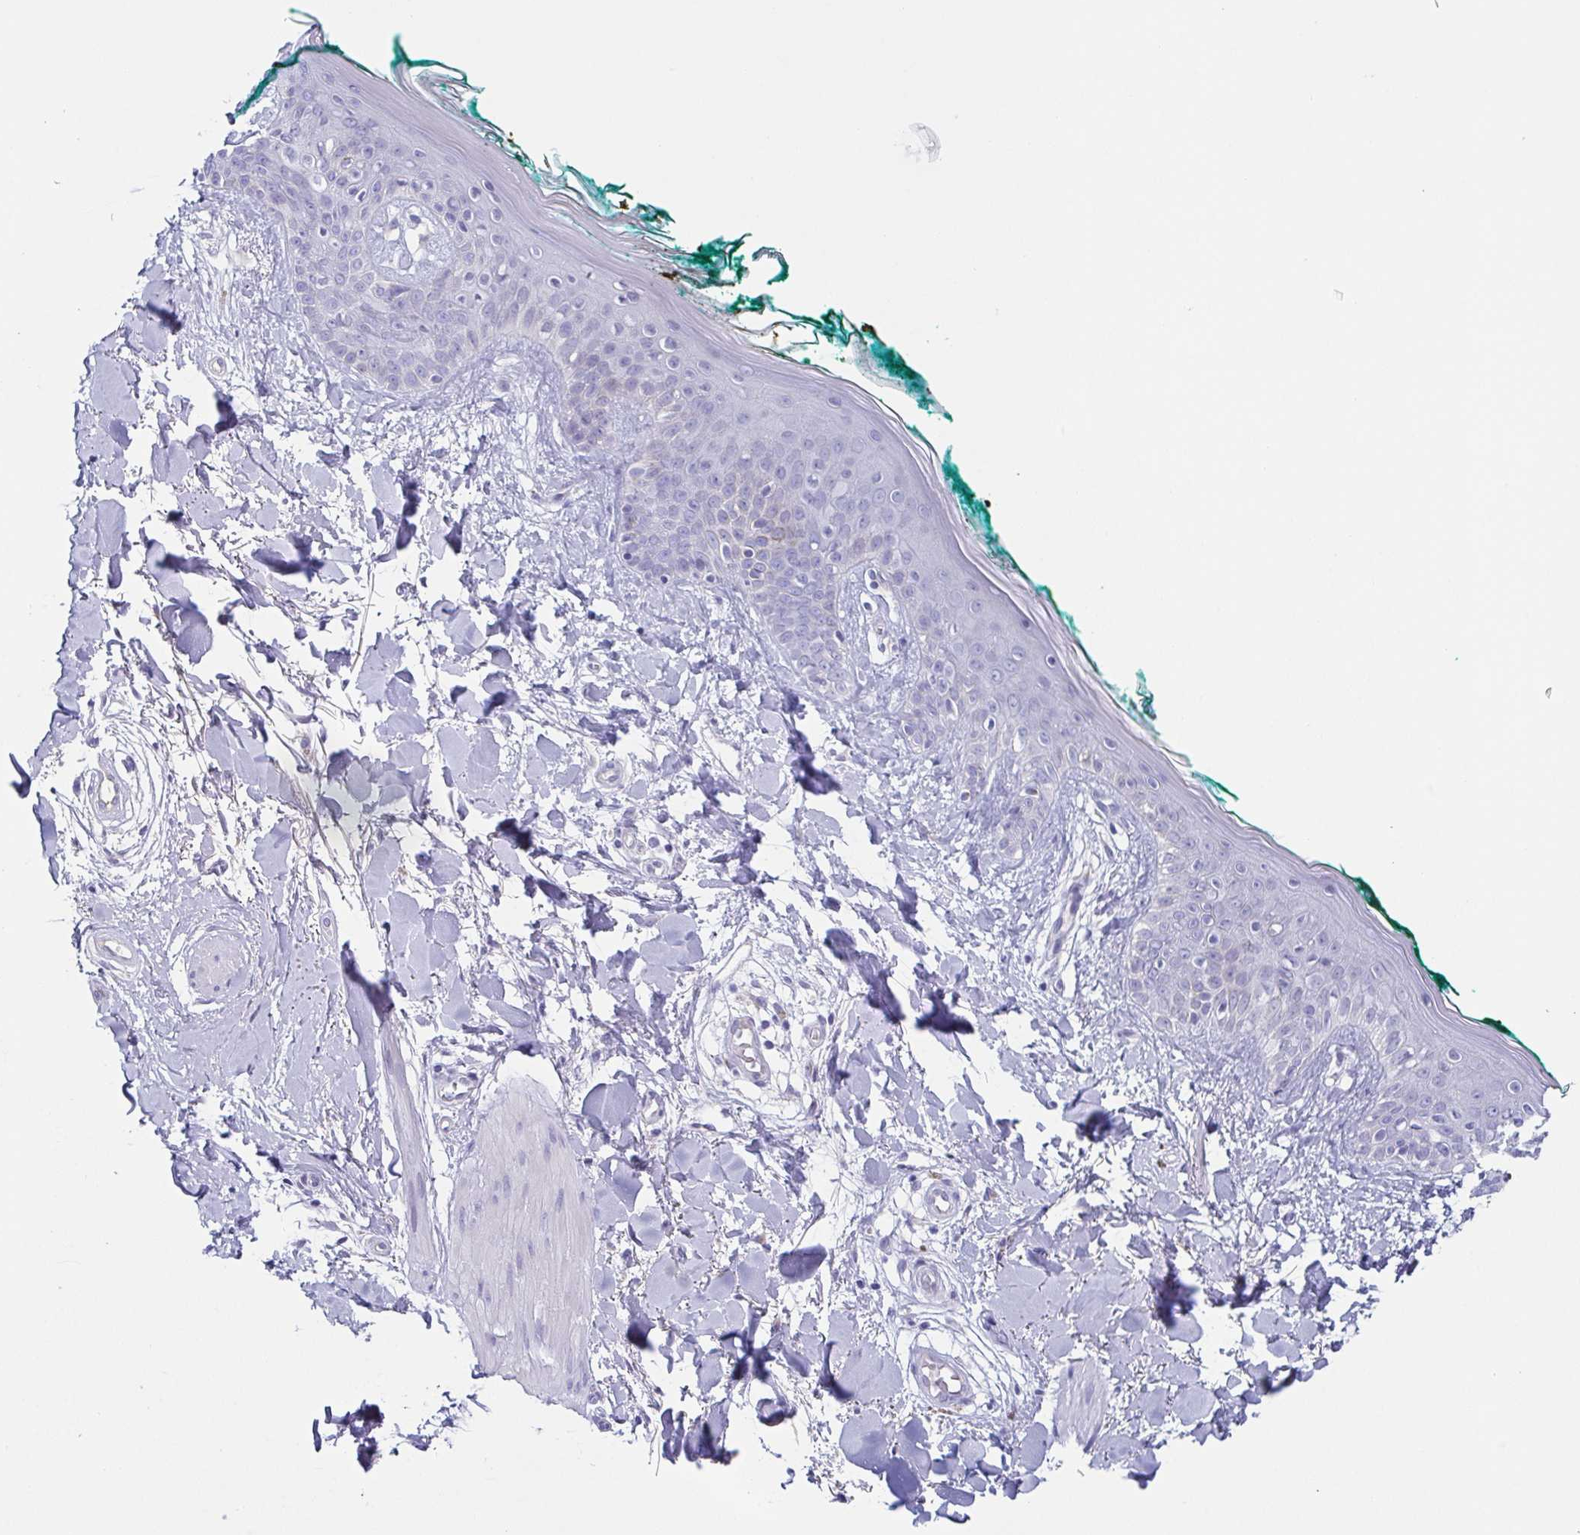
{"staining": {"intensity": "negative", "quantity": "none", "location": "none"}, "tissue": "skin", "cell_type": "Fibroblasts", "image_type": "normal", "snomed": [{"axis": "morphology", "description": "Normal tissue, NOS"}, {"axis": "topography", "description": "Skin"}], "caption": "Normal skin was stained to show a protein in brown. There is no significant expression in fibroblasts. The staining was performed using DAB to visualize the protein expression in brown, while the nuclei were stained in blue with hematoxylin (Magnification: 20x).", "gene": "LDLRAD1", "patient": {"sex": "female", "age": 34}}